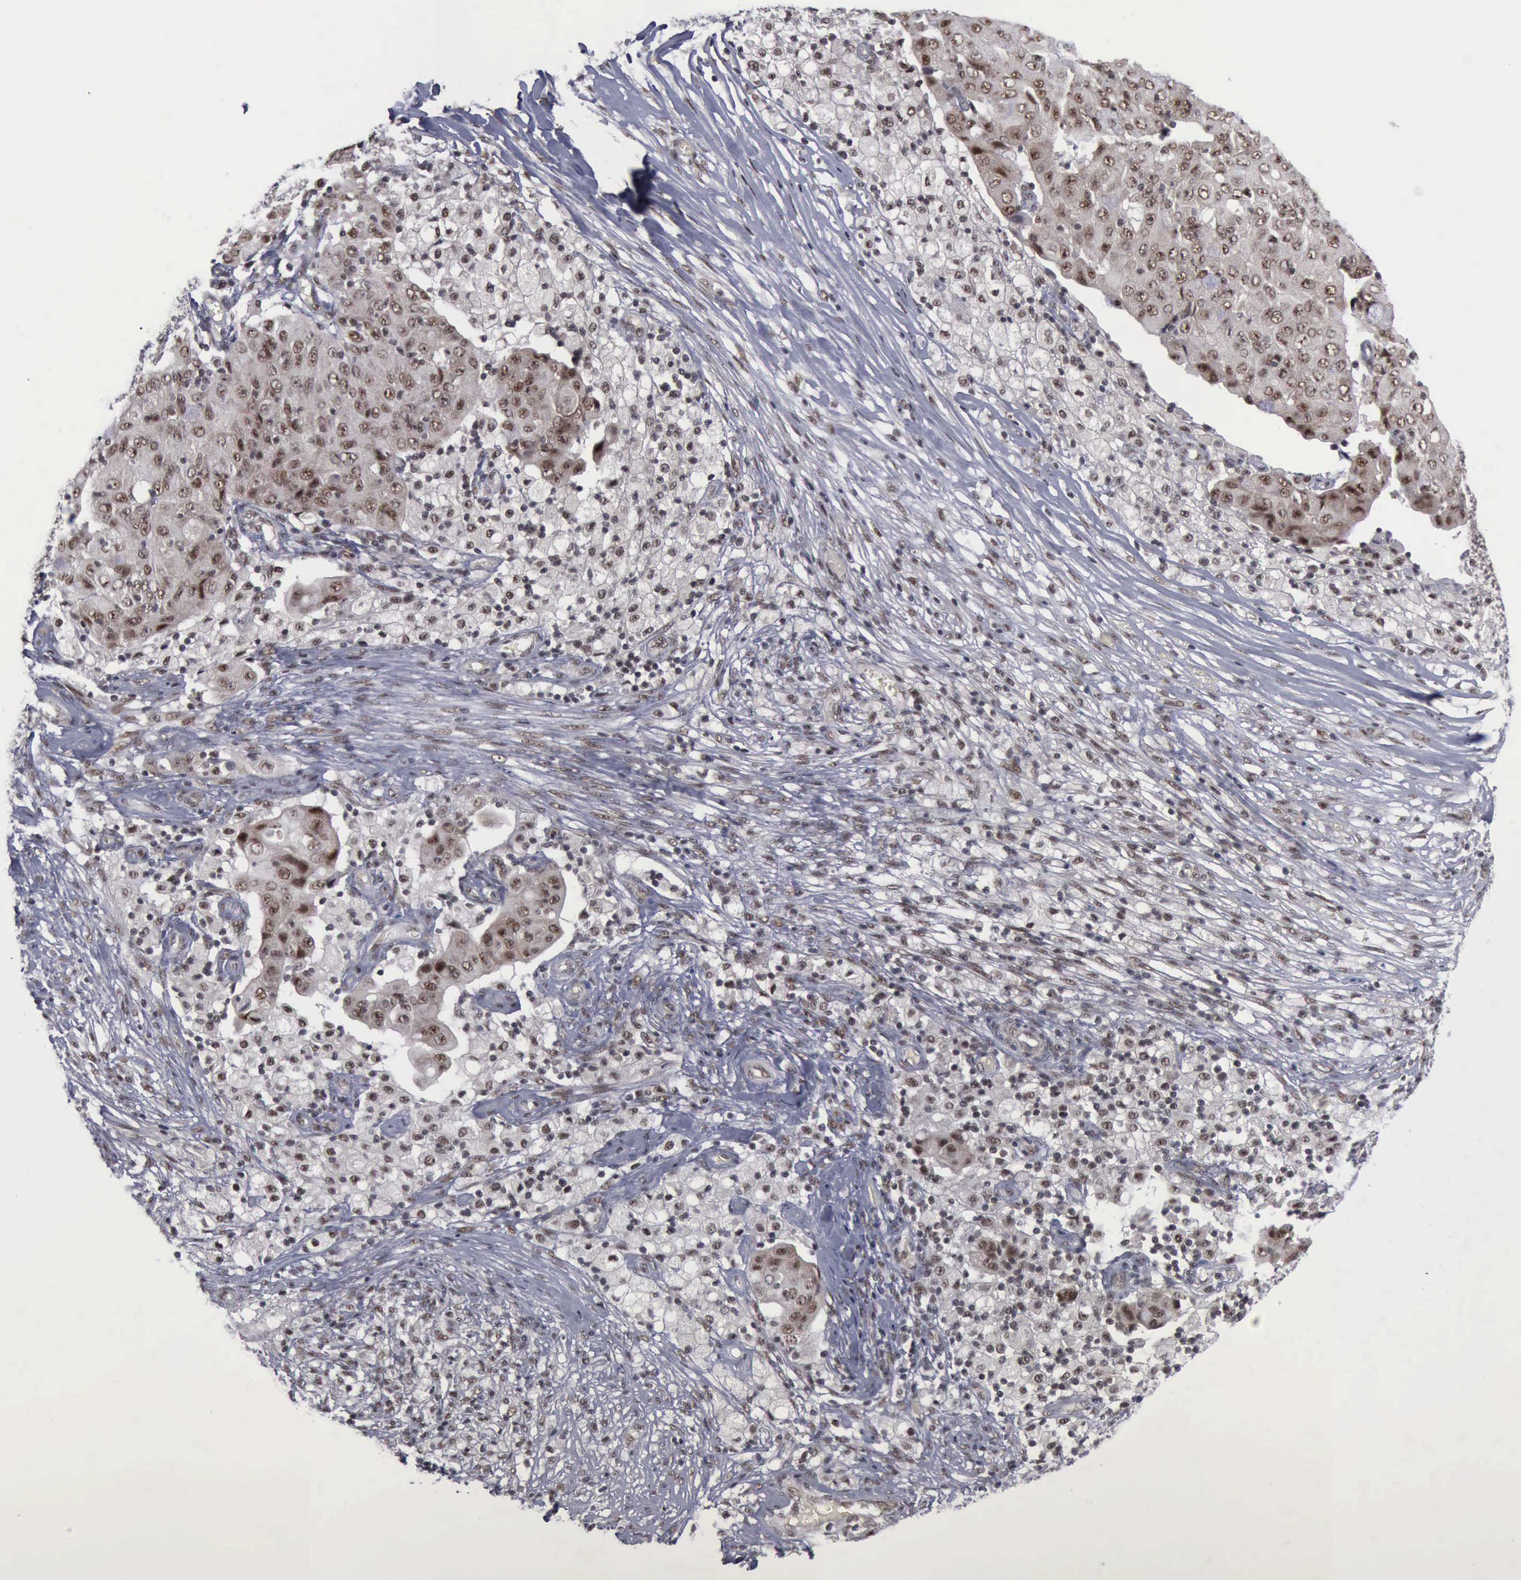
{"staining": {"intensity": "strong", "quantity": ">75%", "location": "cytoplasmic/membranous,nuclear"}, "tissue": "ovarian cancer", "cell_type": "Tumor cells", "image_type": "cancer", "snomed": [{"axis": "morphology", "description": "Carcinoma, endometroid"}, {"axis": "topography", "description": "Ovary"}], "caption": "Ovarian endometroid carcinoma was stained to show a protein in brown. There is high levels of strong cytoplasmic/membranous and nuclear staining in about >75% of tumor cells. (Stains: DAB in brown, nuclei in blue, Microscopy: brightfield microscopy at high magnification).", "gene": "ATM", "patient": {"sex": "female", "age": 42}}